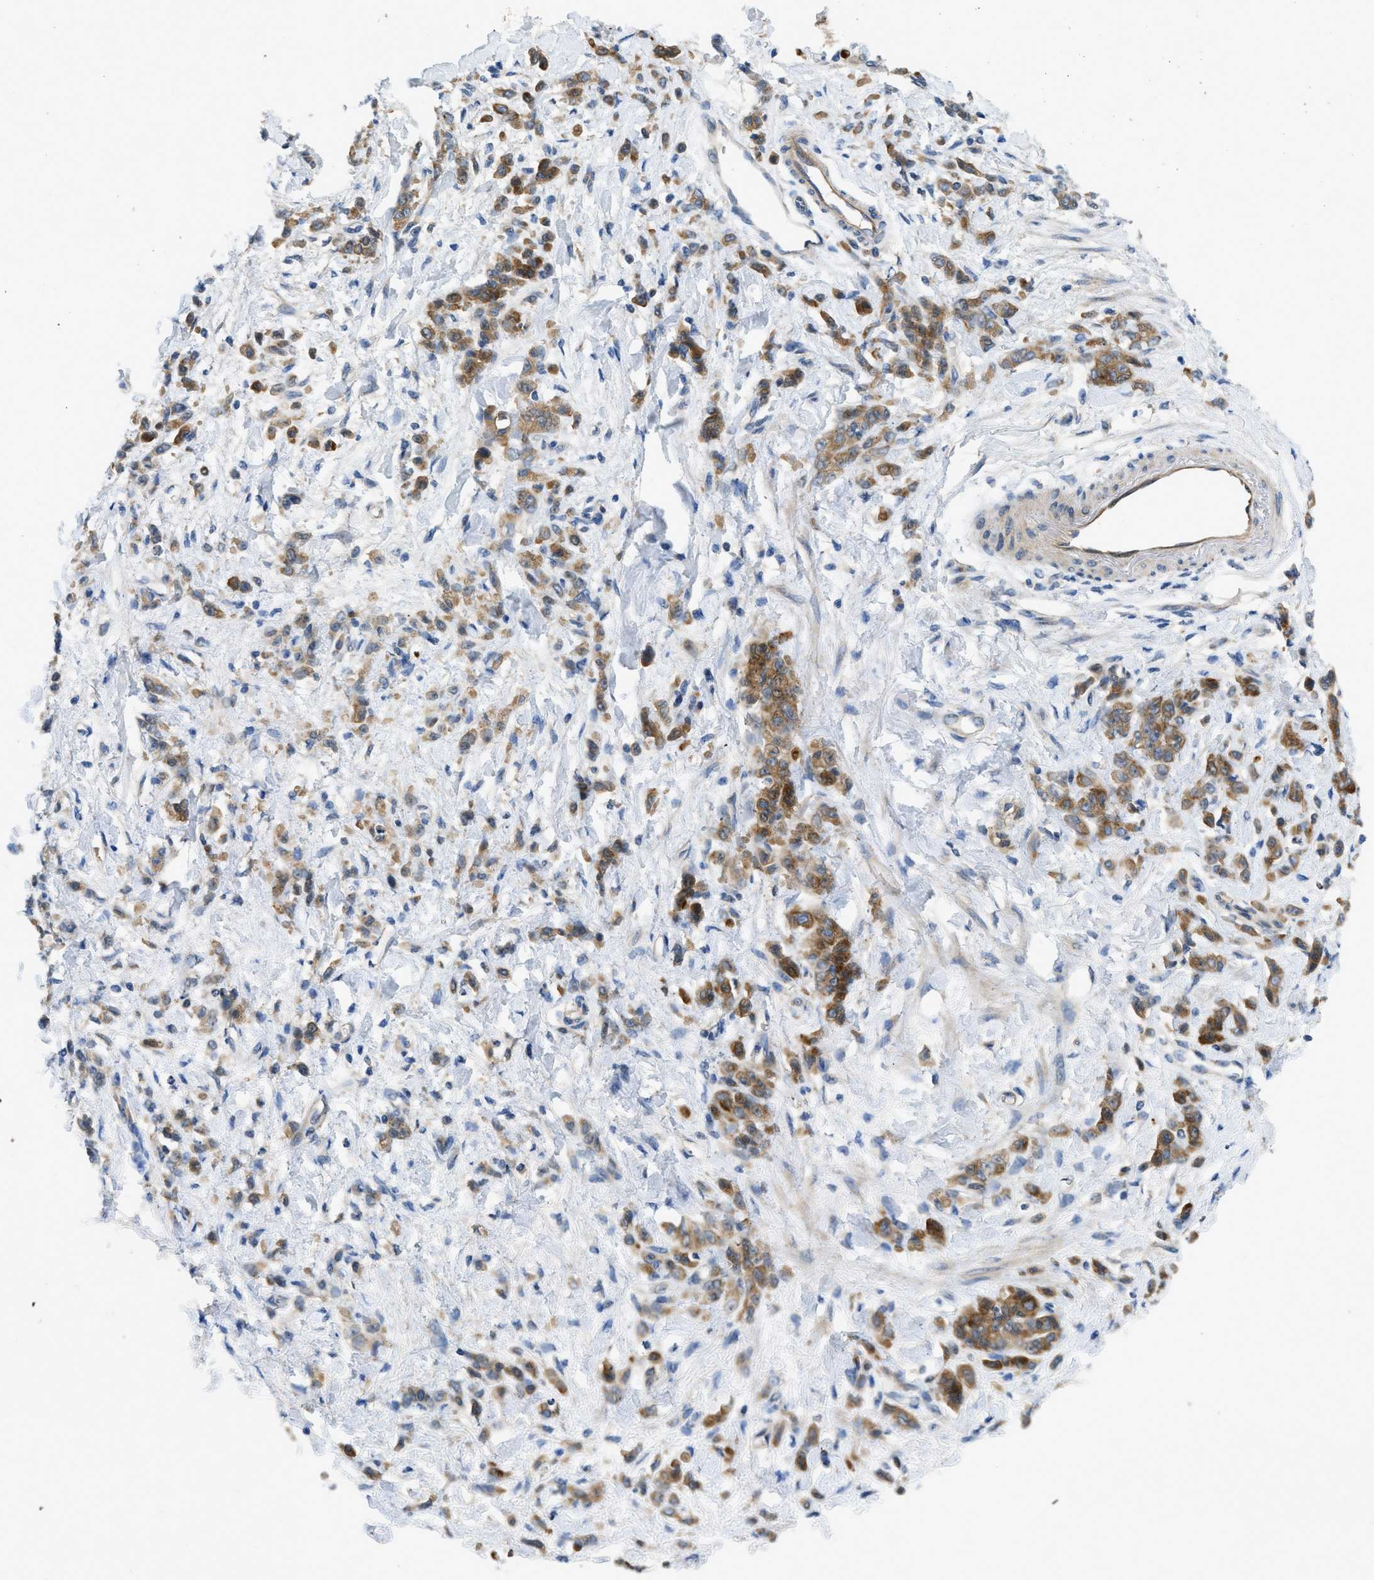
{"staining": {"intensity": "moderate", "quantity": "25%-75%", "location": "cytoplasmic/membranous"}, "tissue": "stomach cancer", "cell_type": "Tumor cells", "image_type": "cancer", "snomed": [{"axis": "morphology", "description": "Normal tissue, NOS"}, {"axis": "morphology", "description": "Adenocarcinoma, NOS"}, {"axis": "topography", "description": "Stomach"}], "caption": "Stomach cancer tissue reveals moderate cytoplasmic/membranous positivity in about 25%-75% of tumor cells", "gene": "RIPK2", "patient": {"sex": "male", "age": 82}}